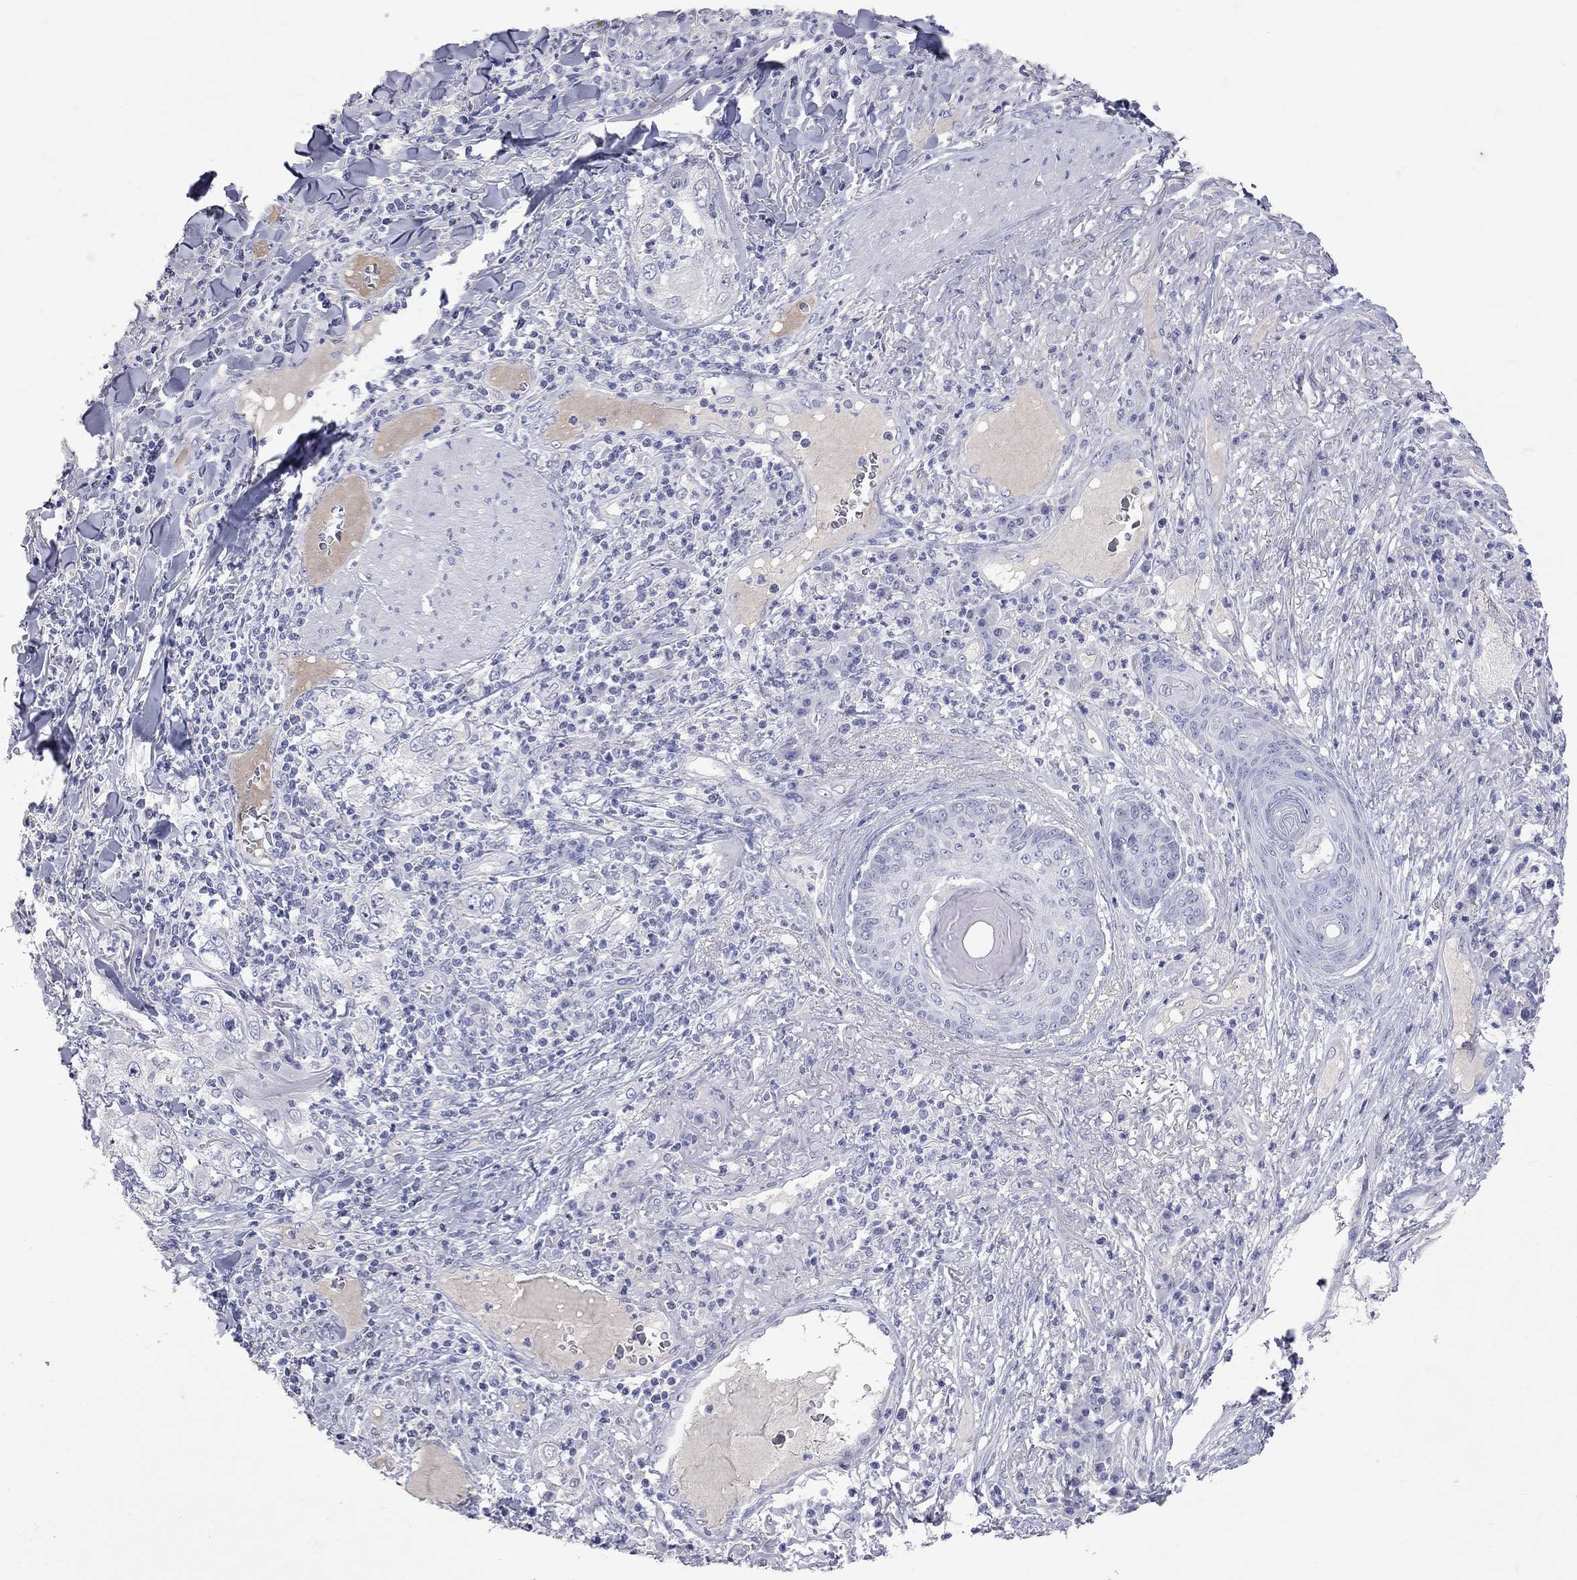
{"staining": {"intensity": "negative", "quantity": "none", "location": "none"}, "tissue": "skin cancer", "cell_type": "Tumor cells", "image_type": "cancer", "snomed": [{"axis": "morphology", "description": "Squamous cell carcinoma, NOS"}, {"axis": "topography", "description": "Skin"}], "caption": "This image is of skin squamous cell carcinoma stained with IHC to label a protein in brown with the nuclei are counter-stained blue. There is no expression in tumor cells.", "gene": "KCND2", "patient": {"sex": "male", "age": 82}}